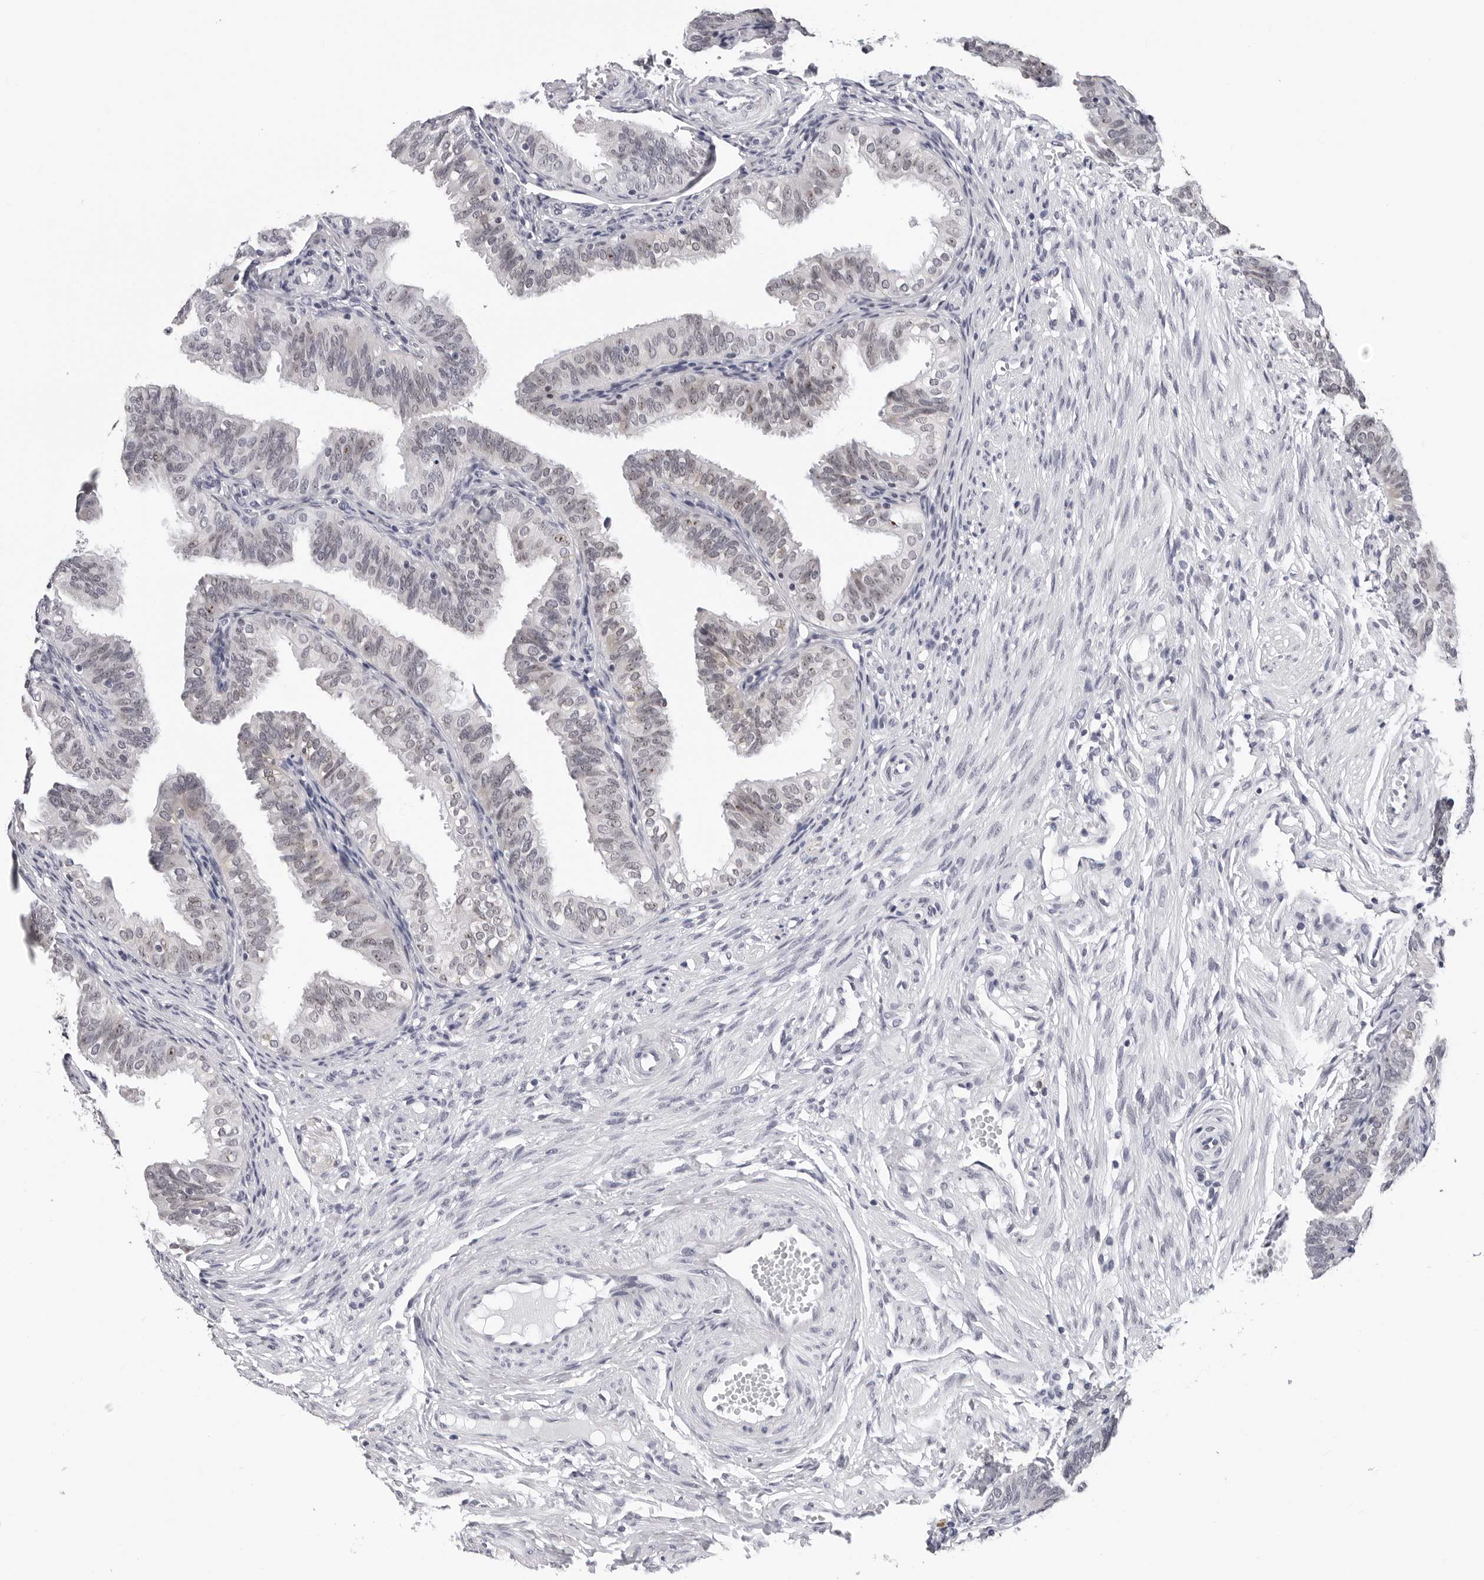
{"staining": {"intensity": "negative", "quantity": "none", "location": "none"}, "tissue": "fallopian tube", "cell_type": "Glandular cells", "image_type": "normal", "snomed": [{"axis": "morphology", "description": "Normal tissue, NOS"}, {"axis": "topography", "description": "Fallopian tube"}], "caption": "Unremarkable fallopian tube was stained to show a protein in brown. There is no significant staining in glandular cells. (Immunohistochemistry (ihc), brightfield microscopy, high magnification).", "gene": "GNL2", "patient": {"sex": "female", "age": 35}}